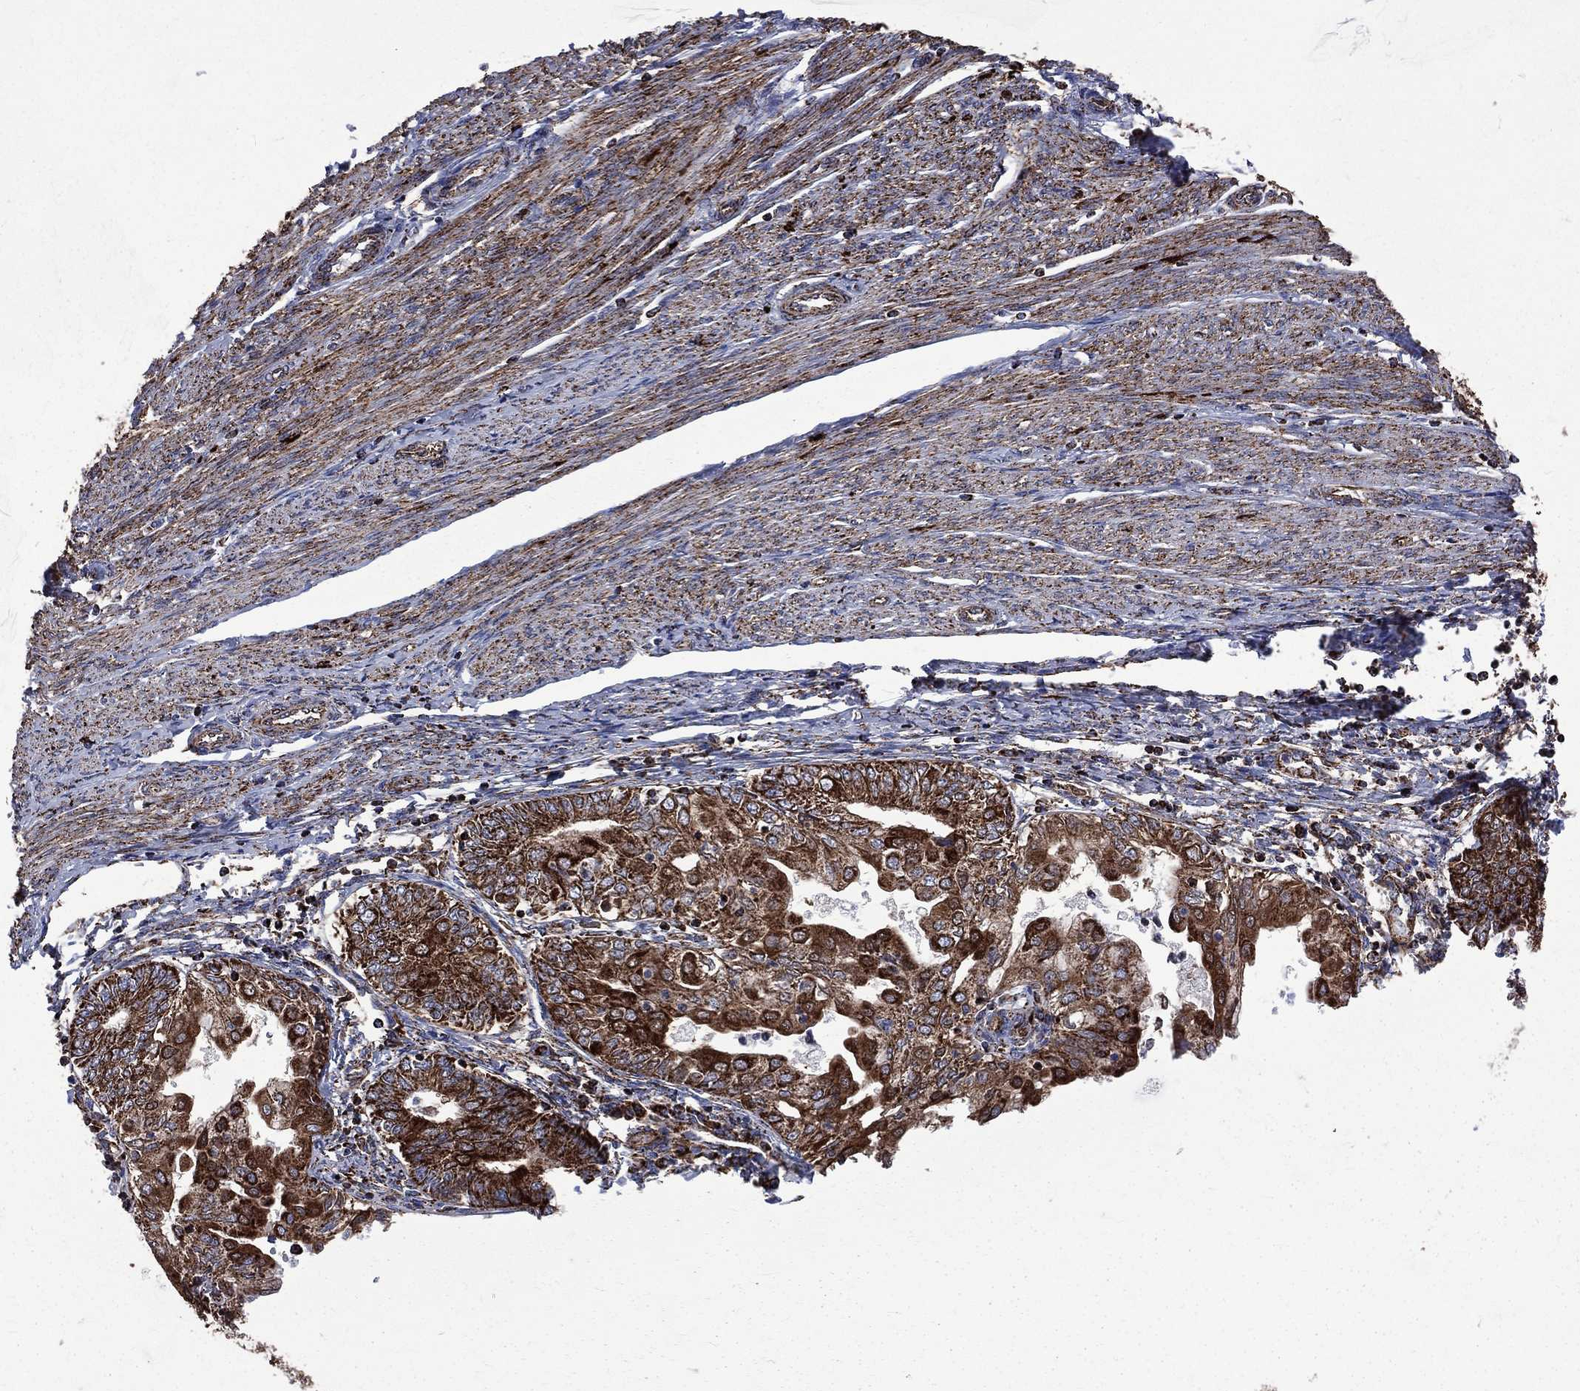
{"staining": {"intensity": "strong", "quantity": ">75%", "location": "cytoplasmic/membranous"}, "tissue": "endometrial cancer", "cell_type": "Tumor cells", "image_type": "cancer", "snomed": [{"axis": "morphology", "description": "Adenocarcinoma, NOS"}, {"axis": "topography", "description": "Endometrium"}], "caption": "IHC photomicrograph of neoplastic tissue: adenocarcinoma (endometrial) stained using immunohistochemistry reveals high levels of strong protein expression localized specifically in the cytoplasmic/membranous of tumor cells, appearing as a cytoplasmic/membranous brown color.", "gene": "GOT2", "patient": {"sex": "female", "age": 68}}